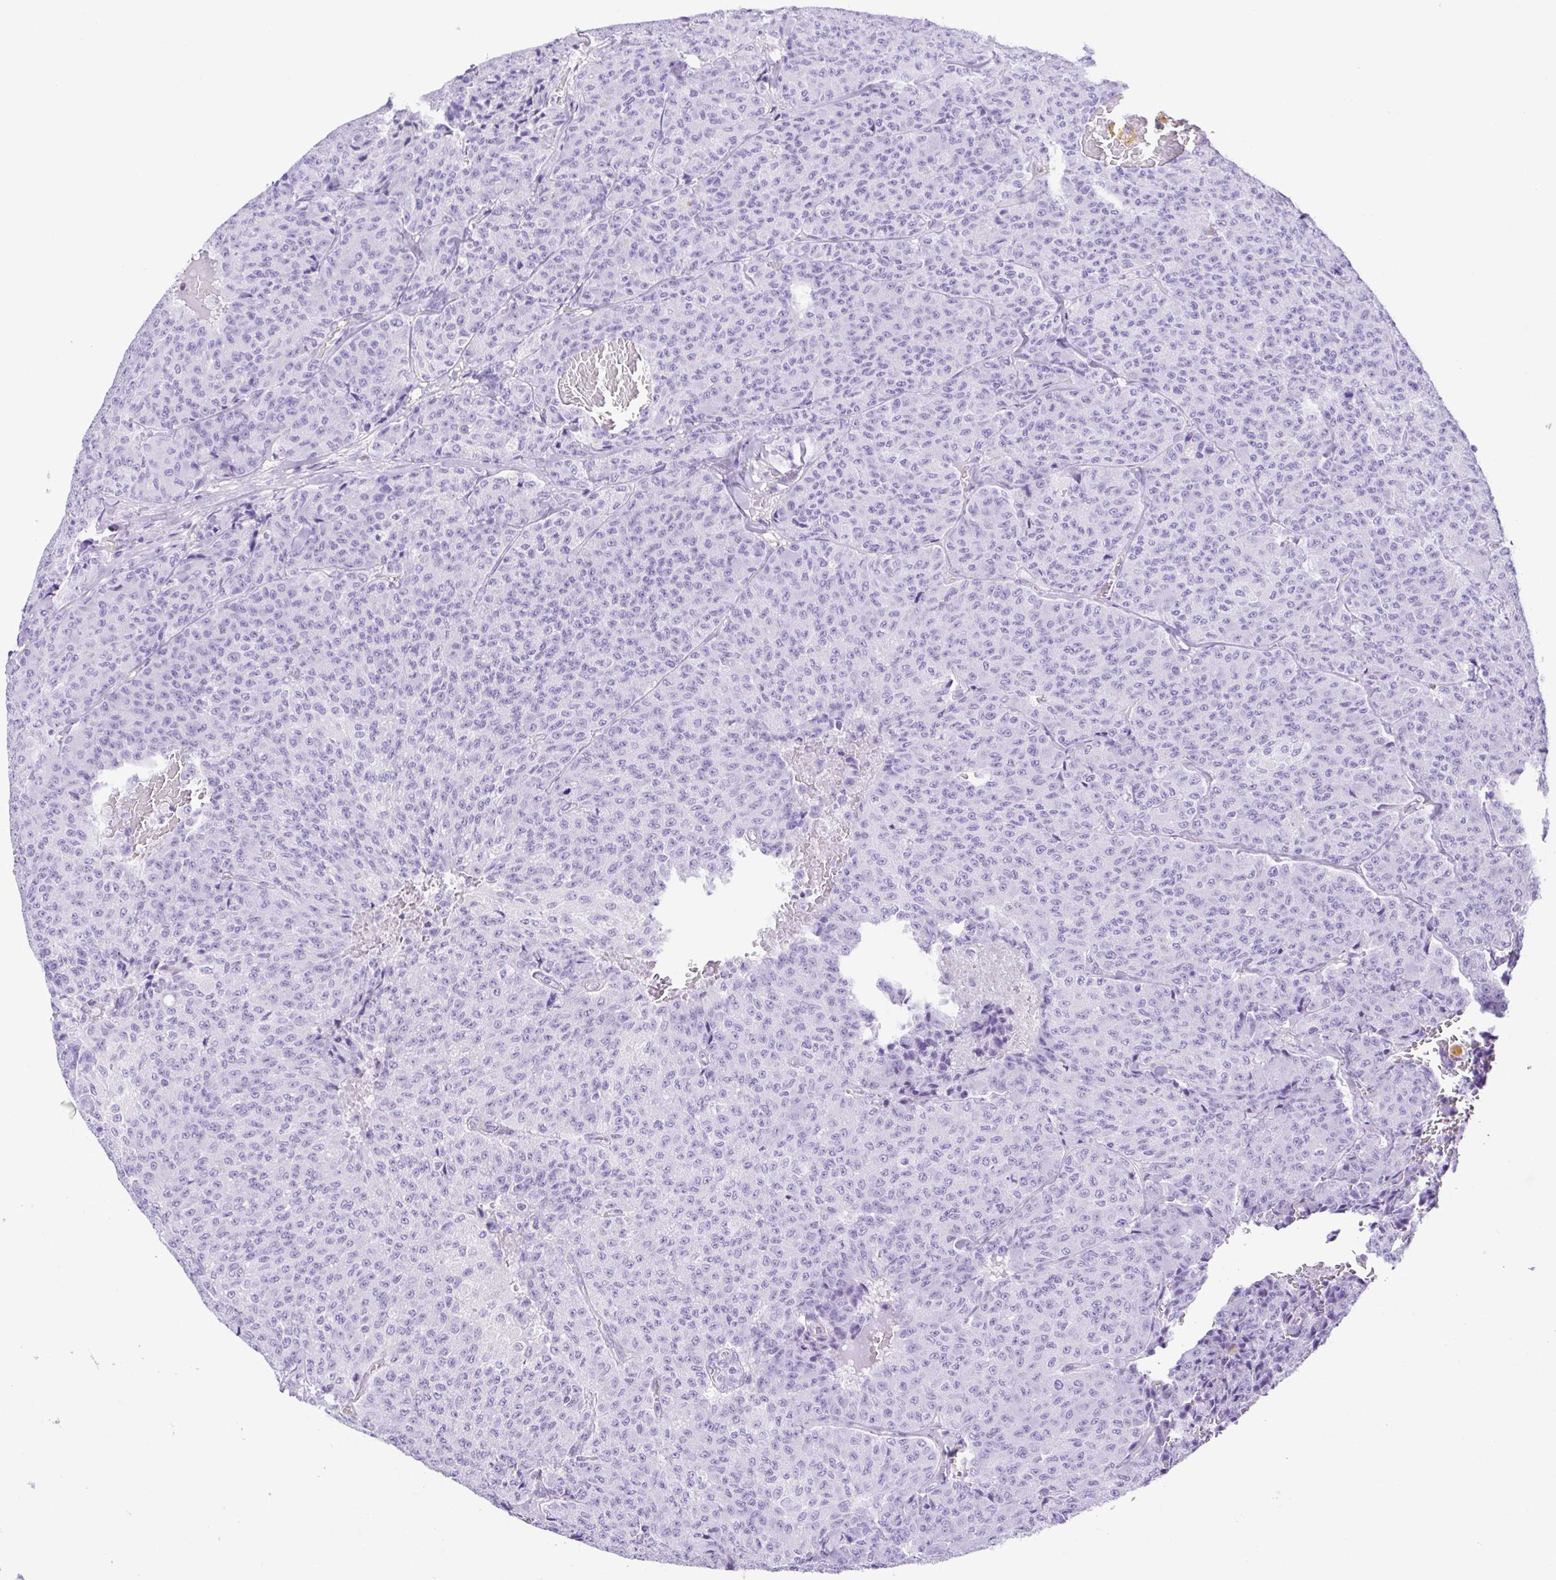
{"staining": {"intensity": "negative", "quantity": "none", "location": "none"}, "tissue": "carcinoid", "cell_type": "Tumor cells", "image_type": "cancer", "snomed": [{"axis": "morphology", "description": "Carcinoid, malignant, NOS"}, {"axis": "topography", "description": "Lung"}], "caption": "IHC photomicrograph of human carcinoid stained for a protein (brown), which demonstrates no staining in tumor cells. (Stains: DAB IHC with hematoxylin counter stain, Microscopy: brightfield microscopy at high magnification).", "gene": "GPR17", "patient": {"sex": "male", "age": 71}}